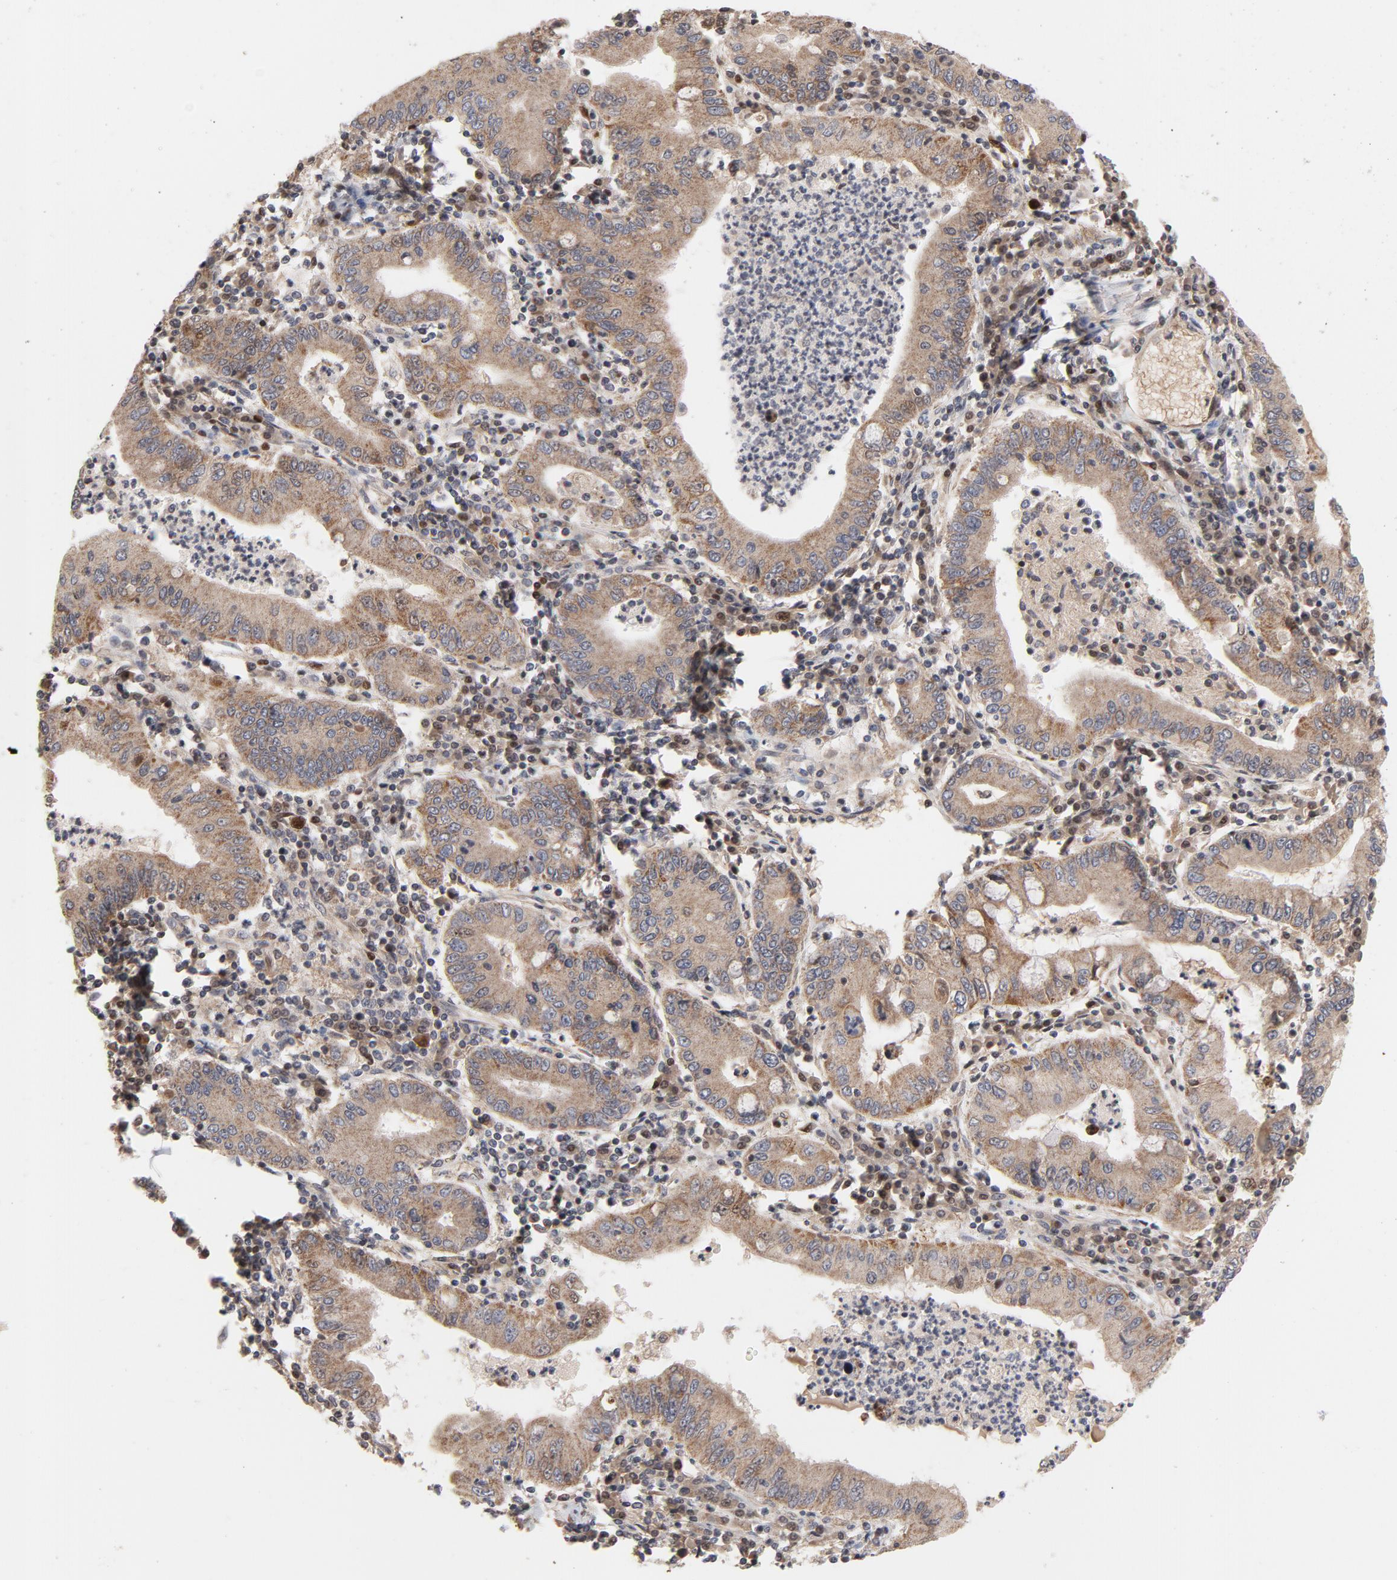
{"staining": {"intensity": "moderate", "quantity": ">75%", "location": "cytoplasmic/membranous"}, "tissue": "stomach cancer", "cell_type": "Tumor cells", "image_type": "cancer", "snomed": [{"axis": "morphology", "description": "Normal tissue, NOS"}, {"axis": "morphology", "description": "Adenocarcinoma, NOS"}, {"axis": "topography", "description": "Esophagus"}, {"axis": "topography", "description": "Stomach, upper"}, {"axis": "topography", "description": "Peripheral nerve tissue"}], "caption": "Stomach cancer was stained to show a protein in brown. There is medium levels of moderate cytoplasmic/membranous positivity in about >75% of tumor cells.", "gene": "DNAAF2", "patient": {"sex": "male", "age": 62}}